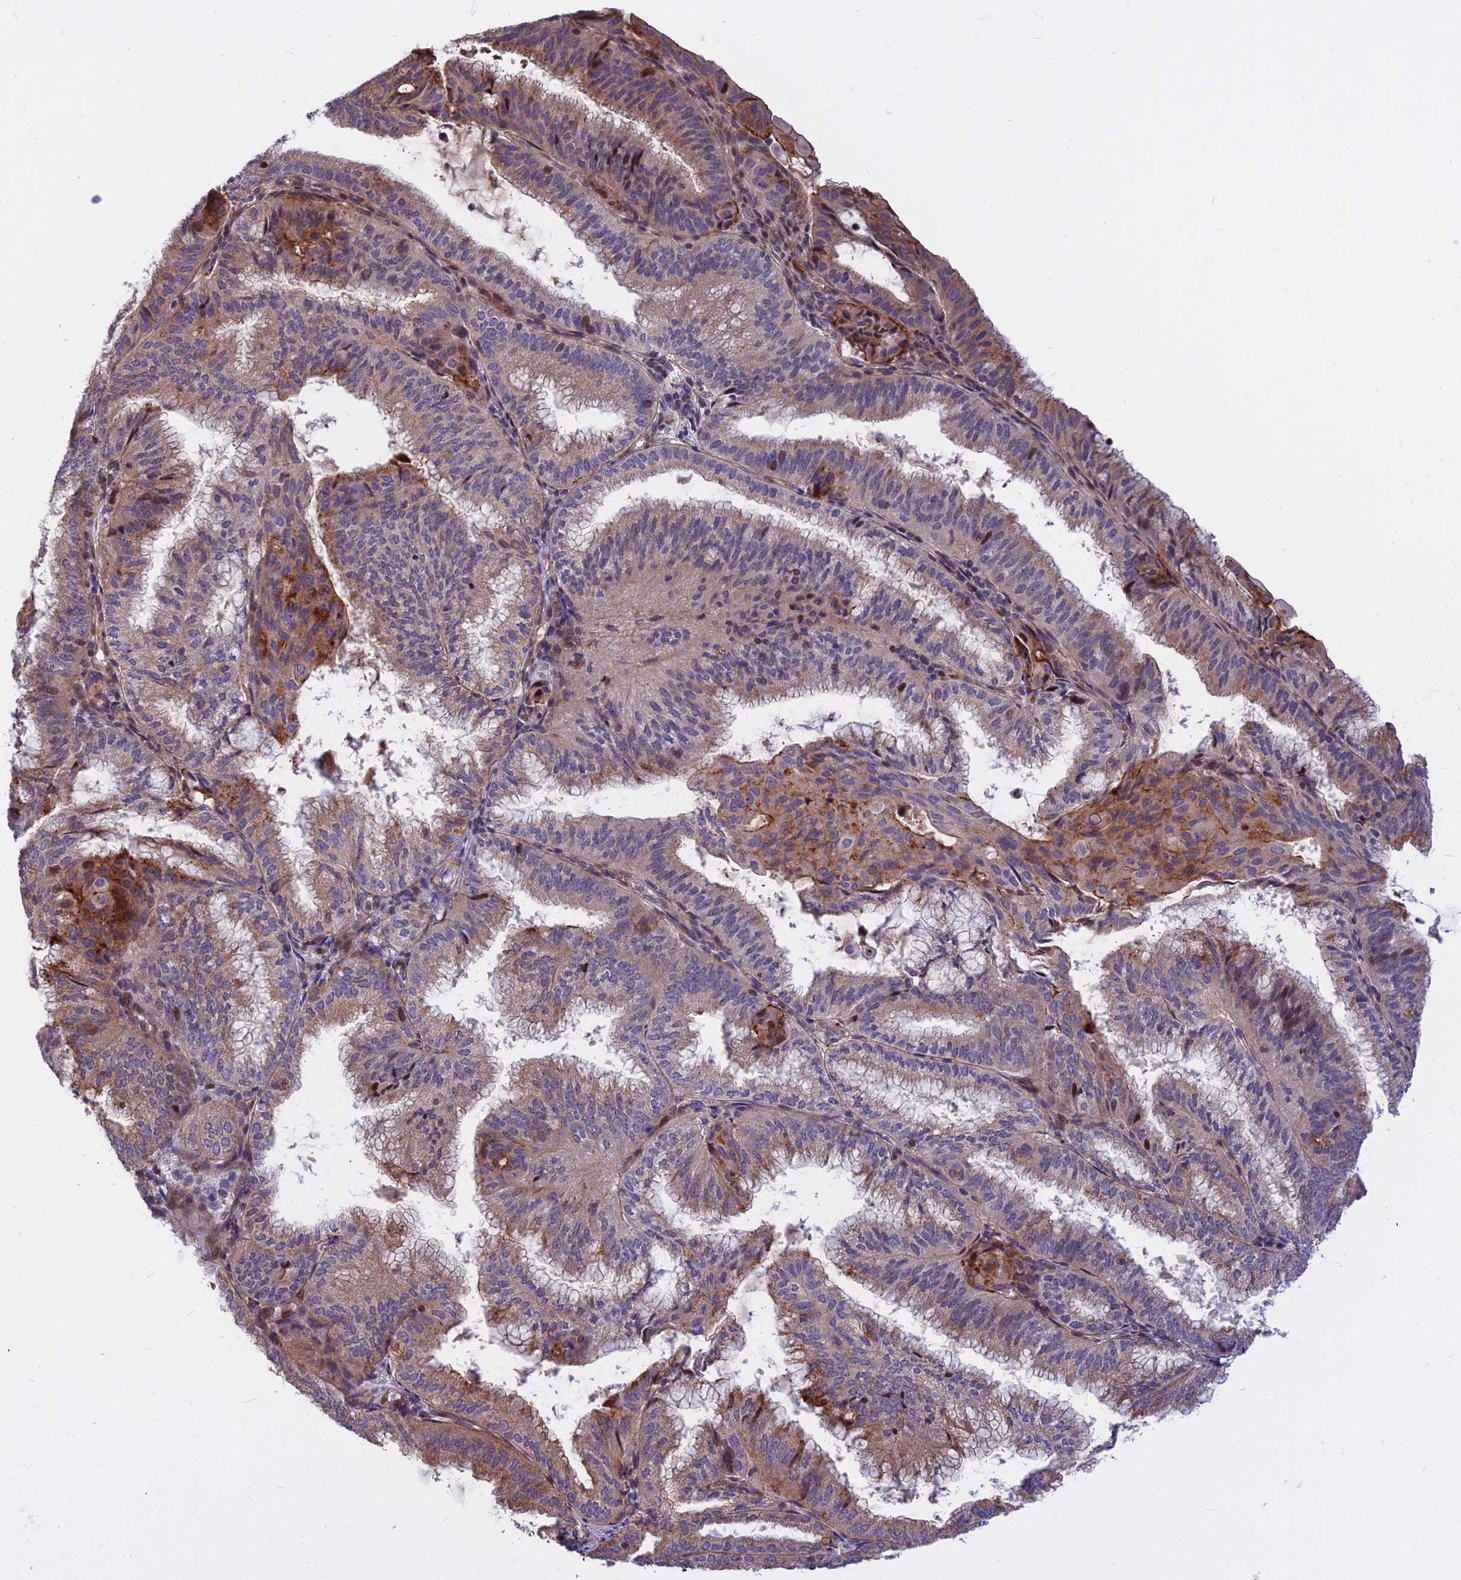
{"staining": {"intensity": "moderate", "quantity": "<25%", "location": "cytoplasmic/membranous,nuclear"}, "tissue": "endometrial cancer", "cell_type": "Tumor cells", "image_type": "cancer", "snomed": [{"axis": "morphology", "description": "Adenocarcinoma, NOS"}, {"axis": "topography", "description": "Endometrium"}], "caption": "Immunohistochemistry photomicrograph of neoplastic tissue: human endometrial adenocarcinoma stained using immunohistochemistry (IHC) demonstrates low levels of moderate protein expression localized specifically in the cytoplasmic/membranous and nuclear of tumor cells, appearing as a cytoplasmic/membranous and nuclear brown color.", "gene": "GLYATL3", "patient": {"sex": "female", "age": 49}}